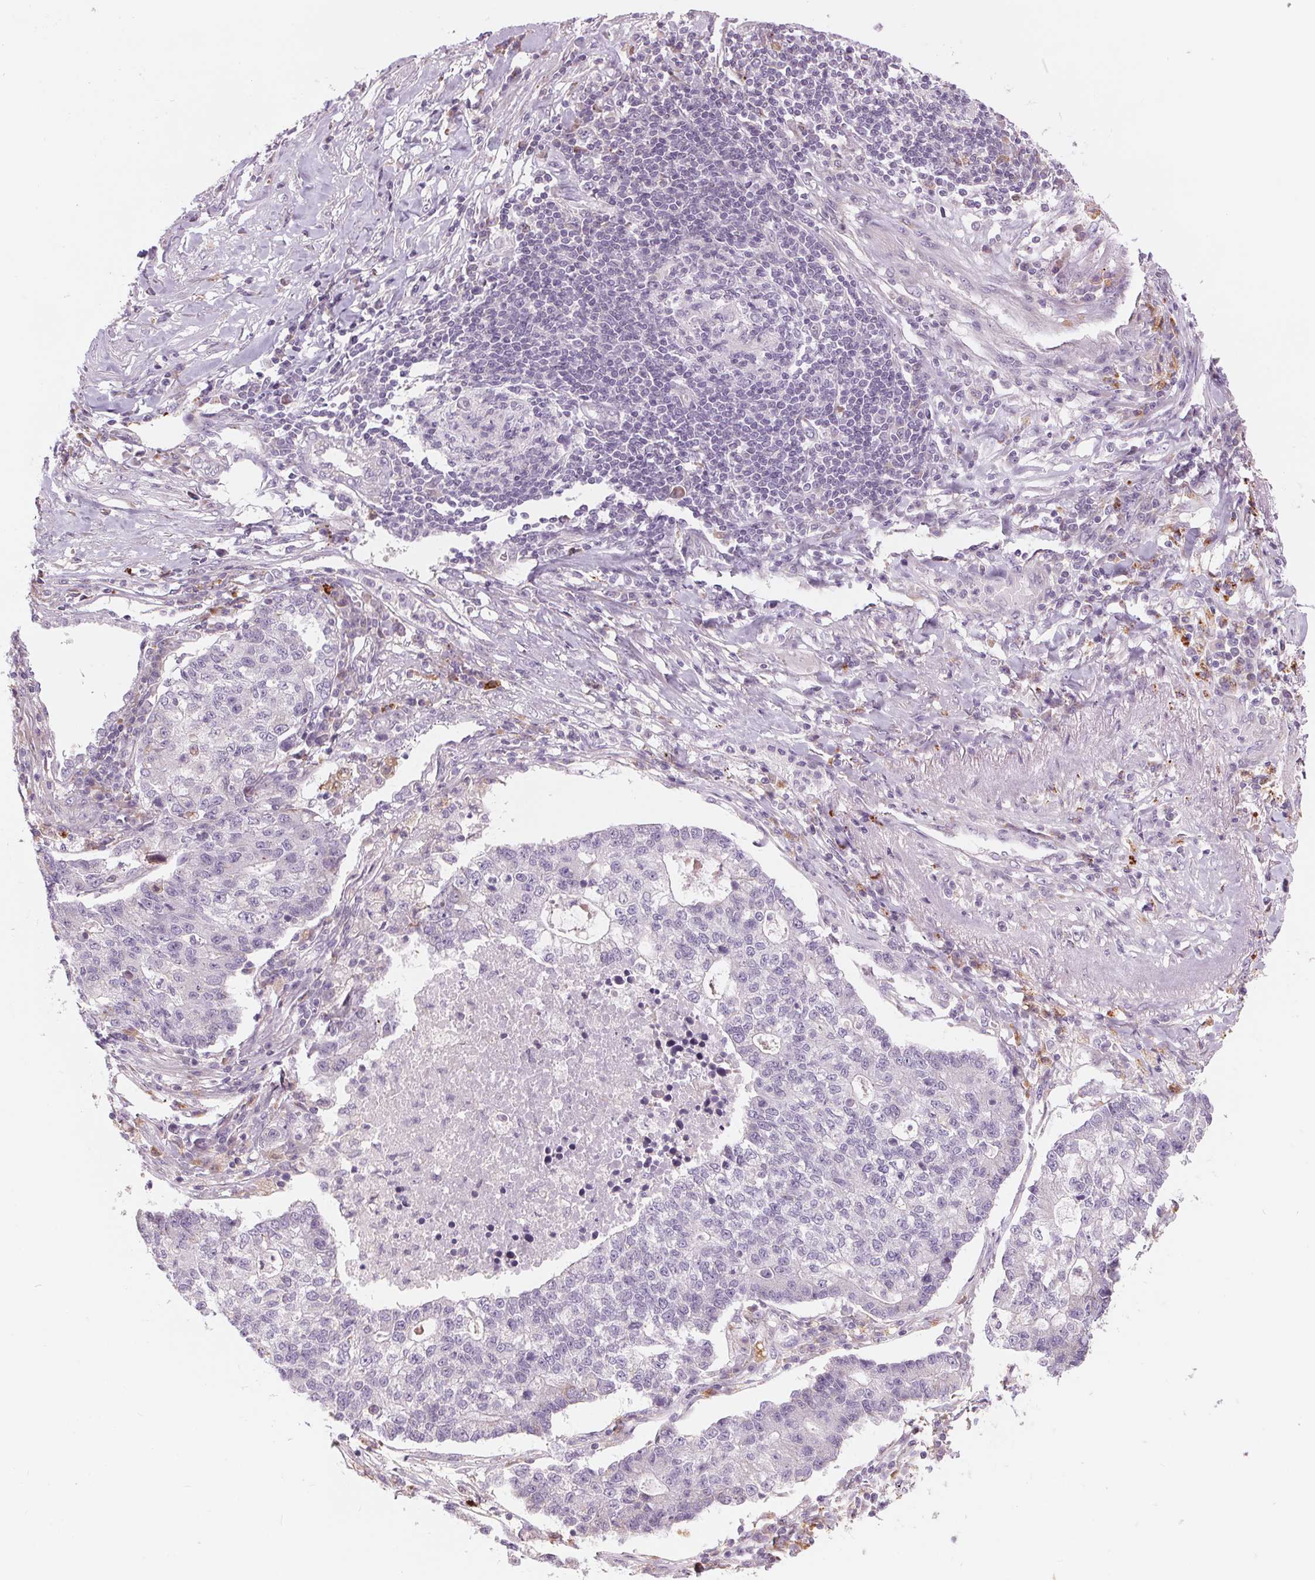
{"staining": {"intensity": "negative", "quantity": "none", "location": "none"}, "tissue": "lung cancer", "cell_type": "Tumor cells", "image_type": "cancer", "snomed": [{"axis": "morphology", "description": "Adenocarcinoma, NOS"}, {"axis": "topography", "description": "Lung"}], "caption": "An IHC image of lung cancer (adenocarcinoma) is shown. There is no staining in tumor cells of lung cancer (adenocarcinoma).", "gene": "SAMD5", "patient": {"sex": "male", "age": 57}}